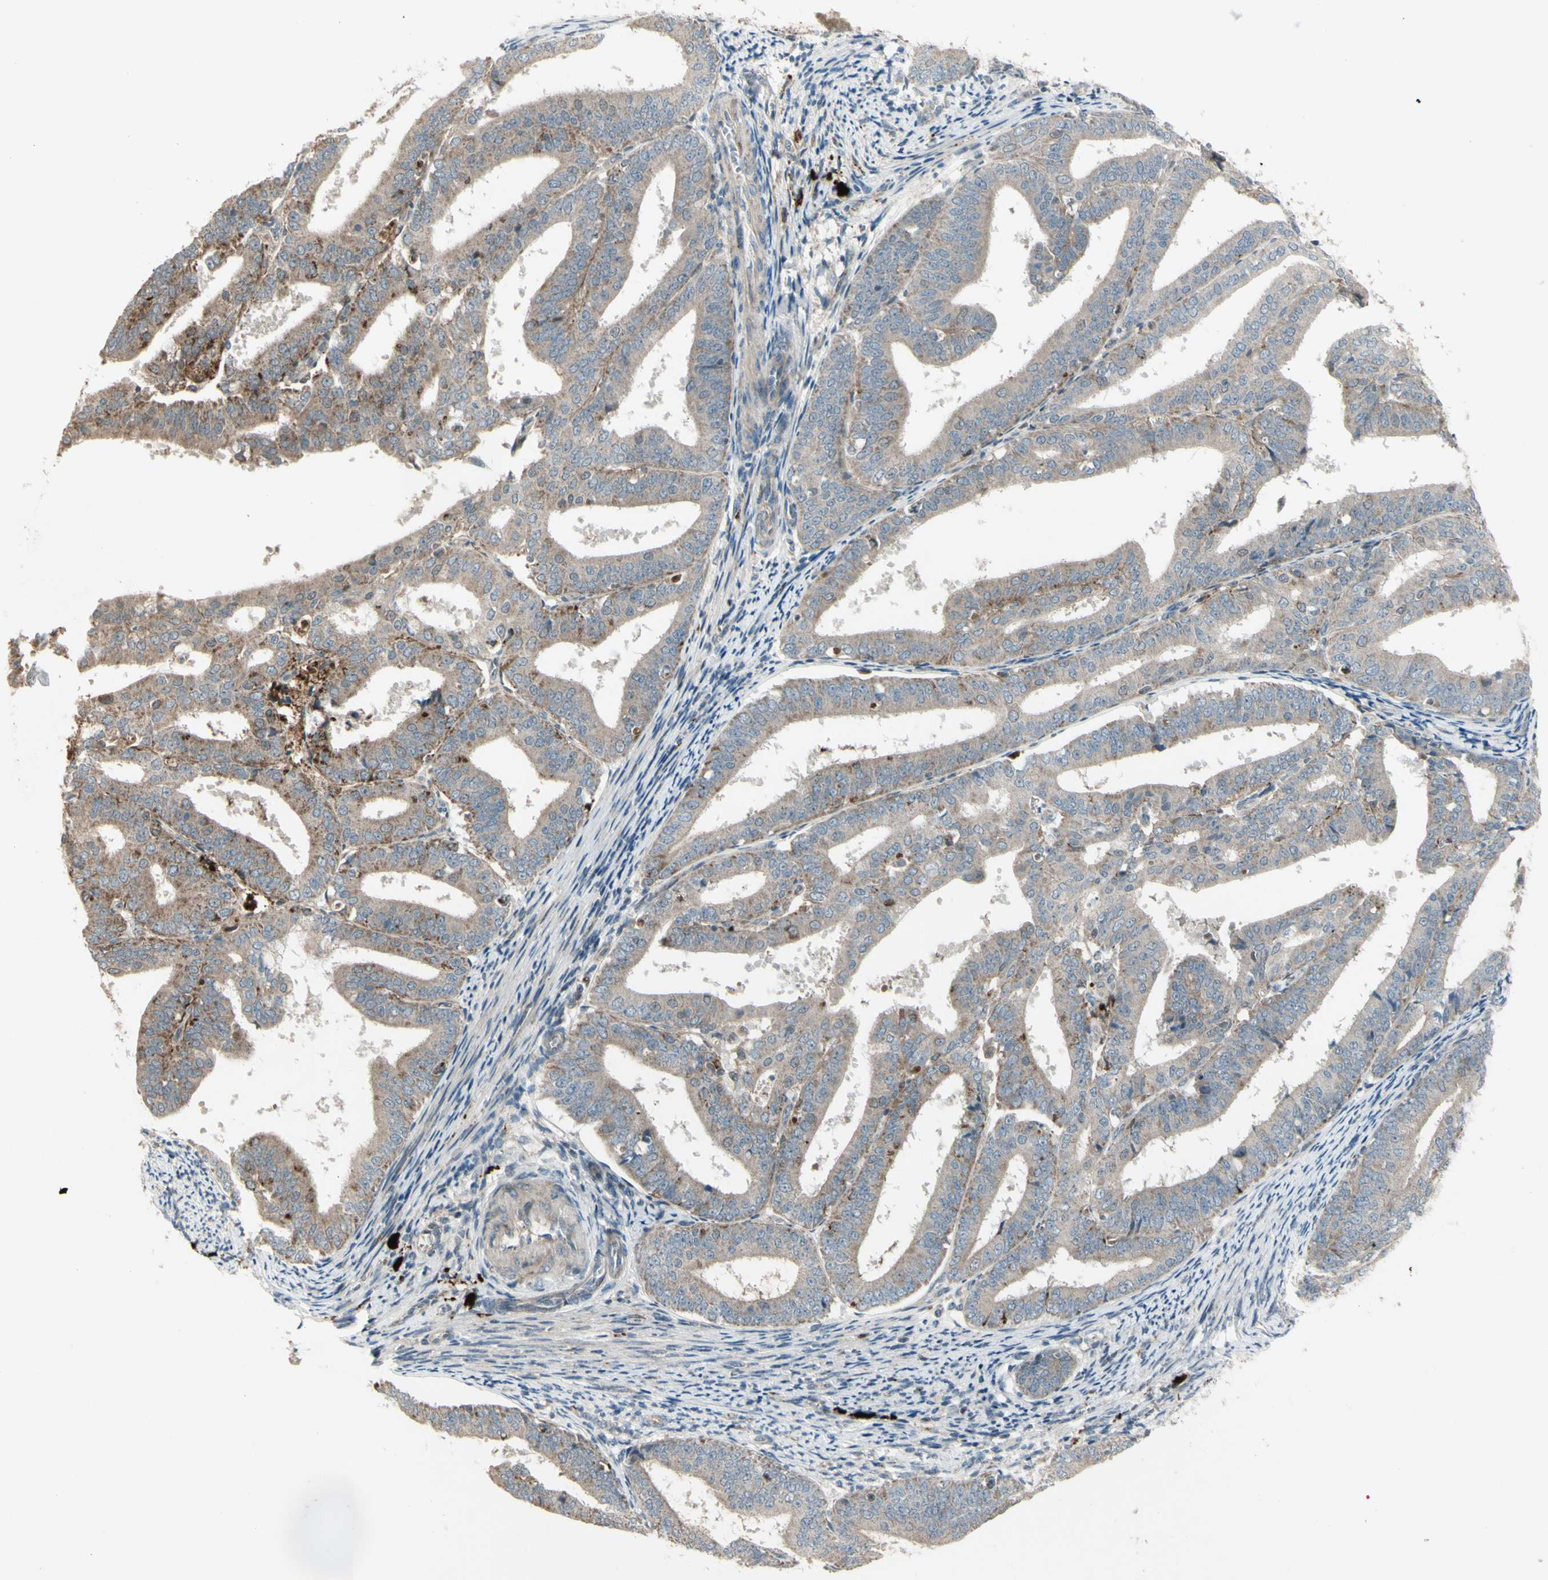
{"staining": {"intensity": "weak", "quantity": ">75%", "location": "cytoplasmic/membranous"}, "tissue": "endometrial cancer", "cell_type": "Tumor cells", "image_type": "cancer", "snomed": [{"axis": "morphology", "description": "Adenocarcinoma, NOS"}, {"axis": "topography", "description": "Endometrium"}], "caption": "There is low levels of weak cytoplasmic/membranous expression in tumor cells of endometrial cancer, as demonstrated by immunohistochemical staining (brown color).", "gene": "OSTM1", "patient": {"sex": "female", "age": 63}}